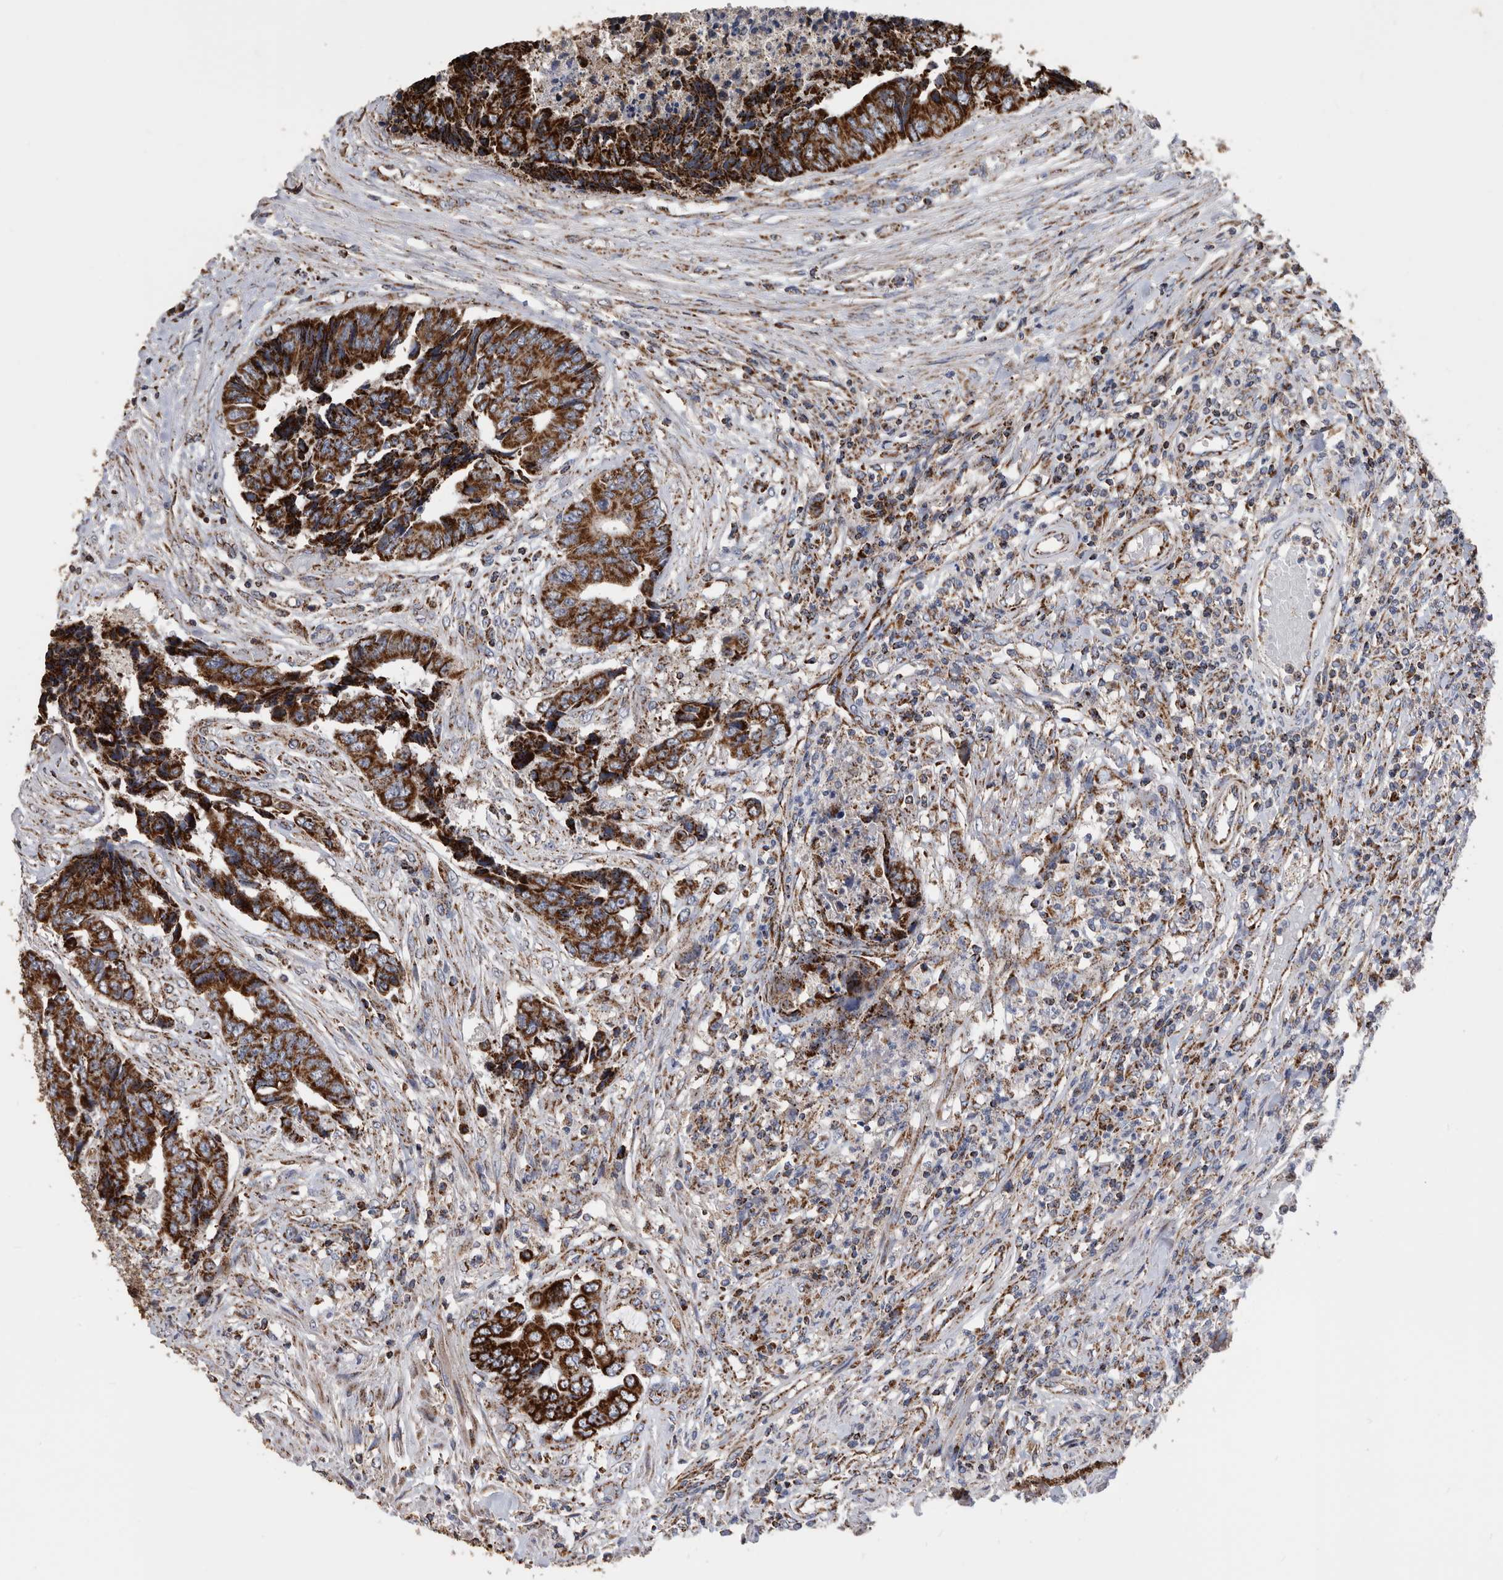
{"staining": {"intensity": "strong", "quantity": ">75%", "location": "cytoplasmic/membranous"}, "tissue": "colorectal cancer", "cell_type": "Tumor cells", "image_type": "cancer", "snomed": [{"axis": "morphology", "description": "Adenocarcinoma, NOS"}, {"axis": "topography", "description": "Rectum"}], "caption": "A high amount of strong cytoplasmic/membranous expression is appreciated in about >75% of tumor cells in colorectal cancer tissue.", "gene": "WFDC1", "patient": {"sex": "male", "age": 84}}